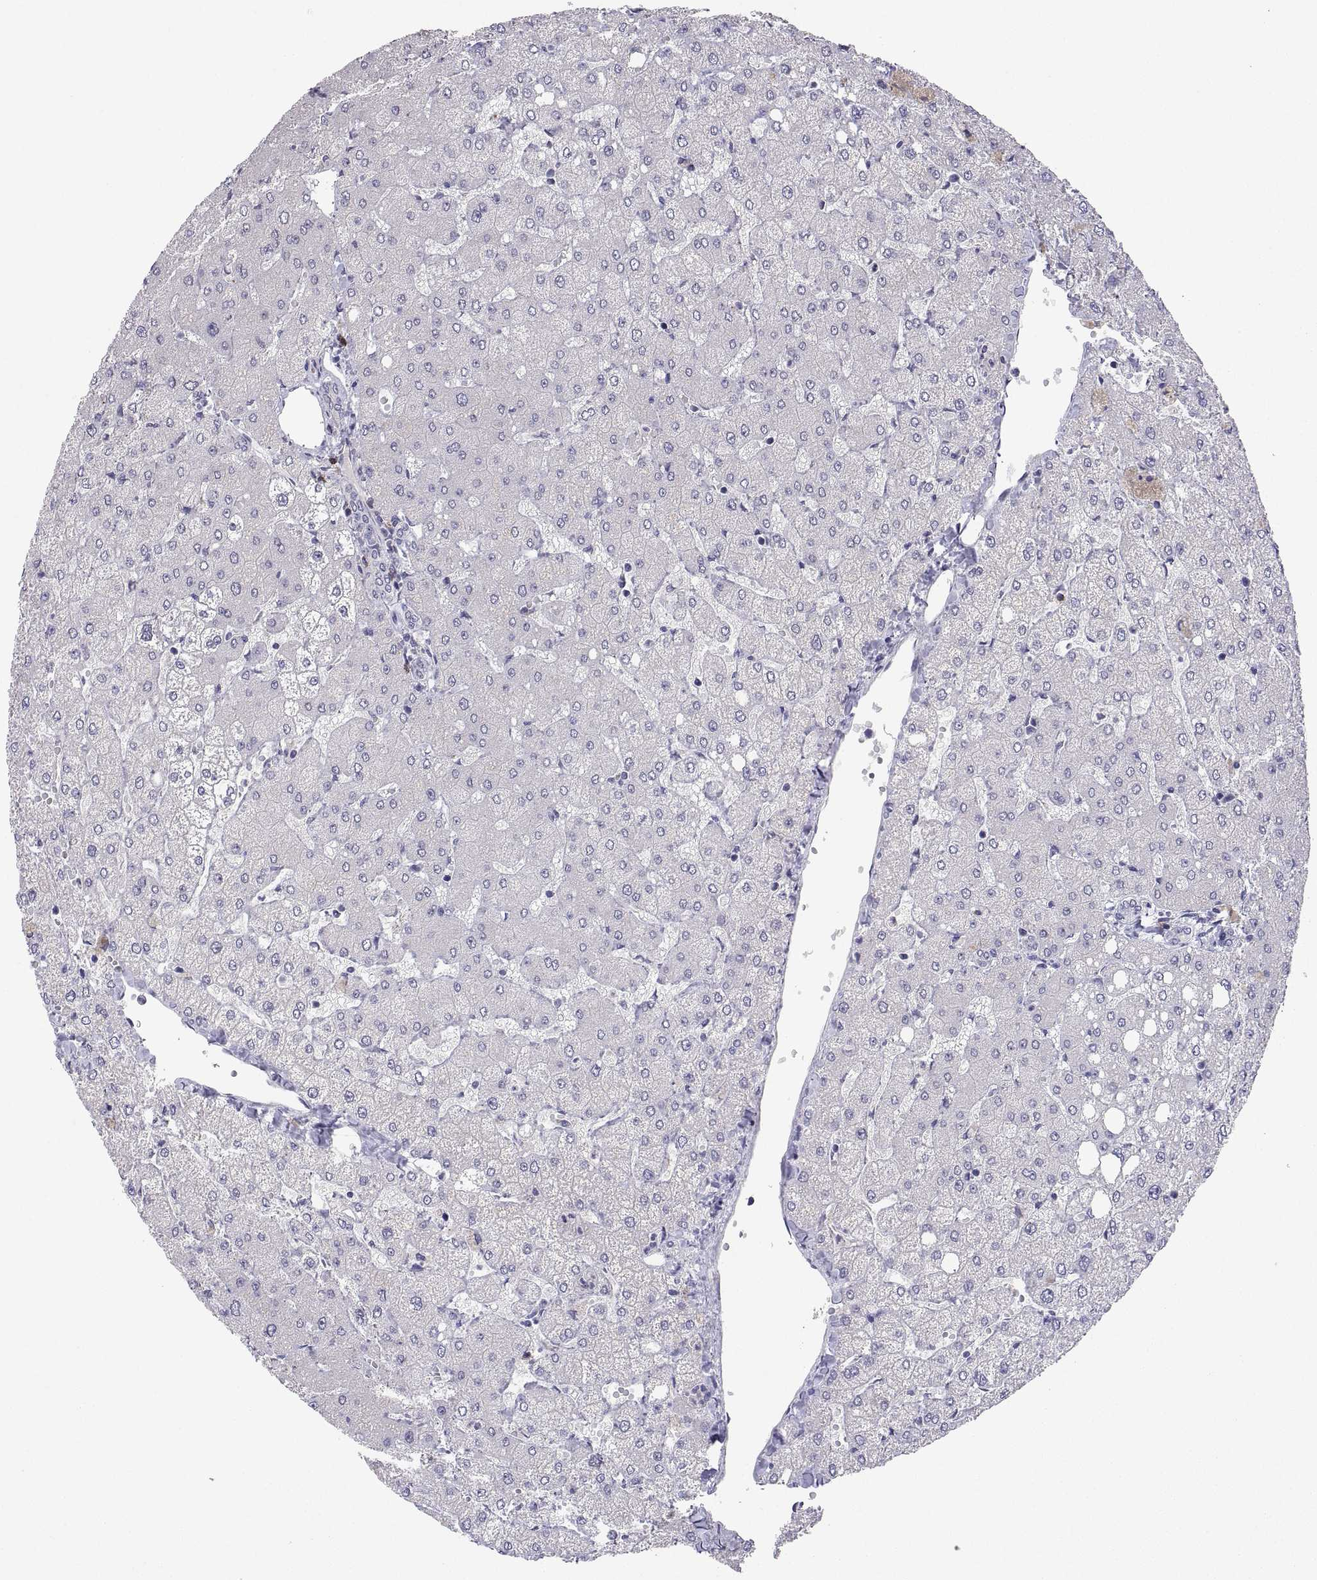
{"staining": {"intensity": "negative", "quantity": "none", "location": "none"}, "tissue": "liver", "cell_type": "Cholangiocytes", "image_type": "normal", "snomed": [{"axis": "morphology", "description": "Normal tissue, NOS"}, {"axis": "topography", "description": "Liver"}], "caption": "The photomicrograph displays no significant expression in cholangiocytes of liver. (DAB immunohistochemistry (IHC), high magnification).", "gene": "MS4A1", "patient": {"sex": "female", "age": 54}}